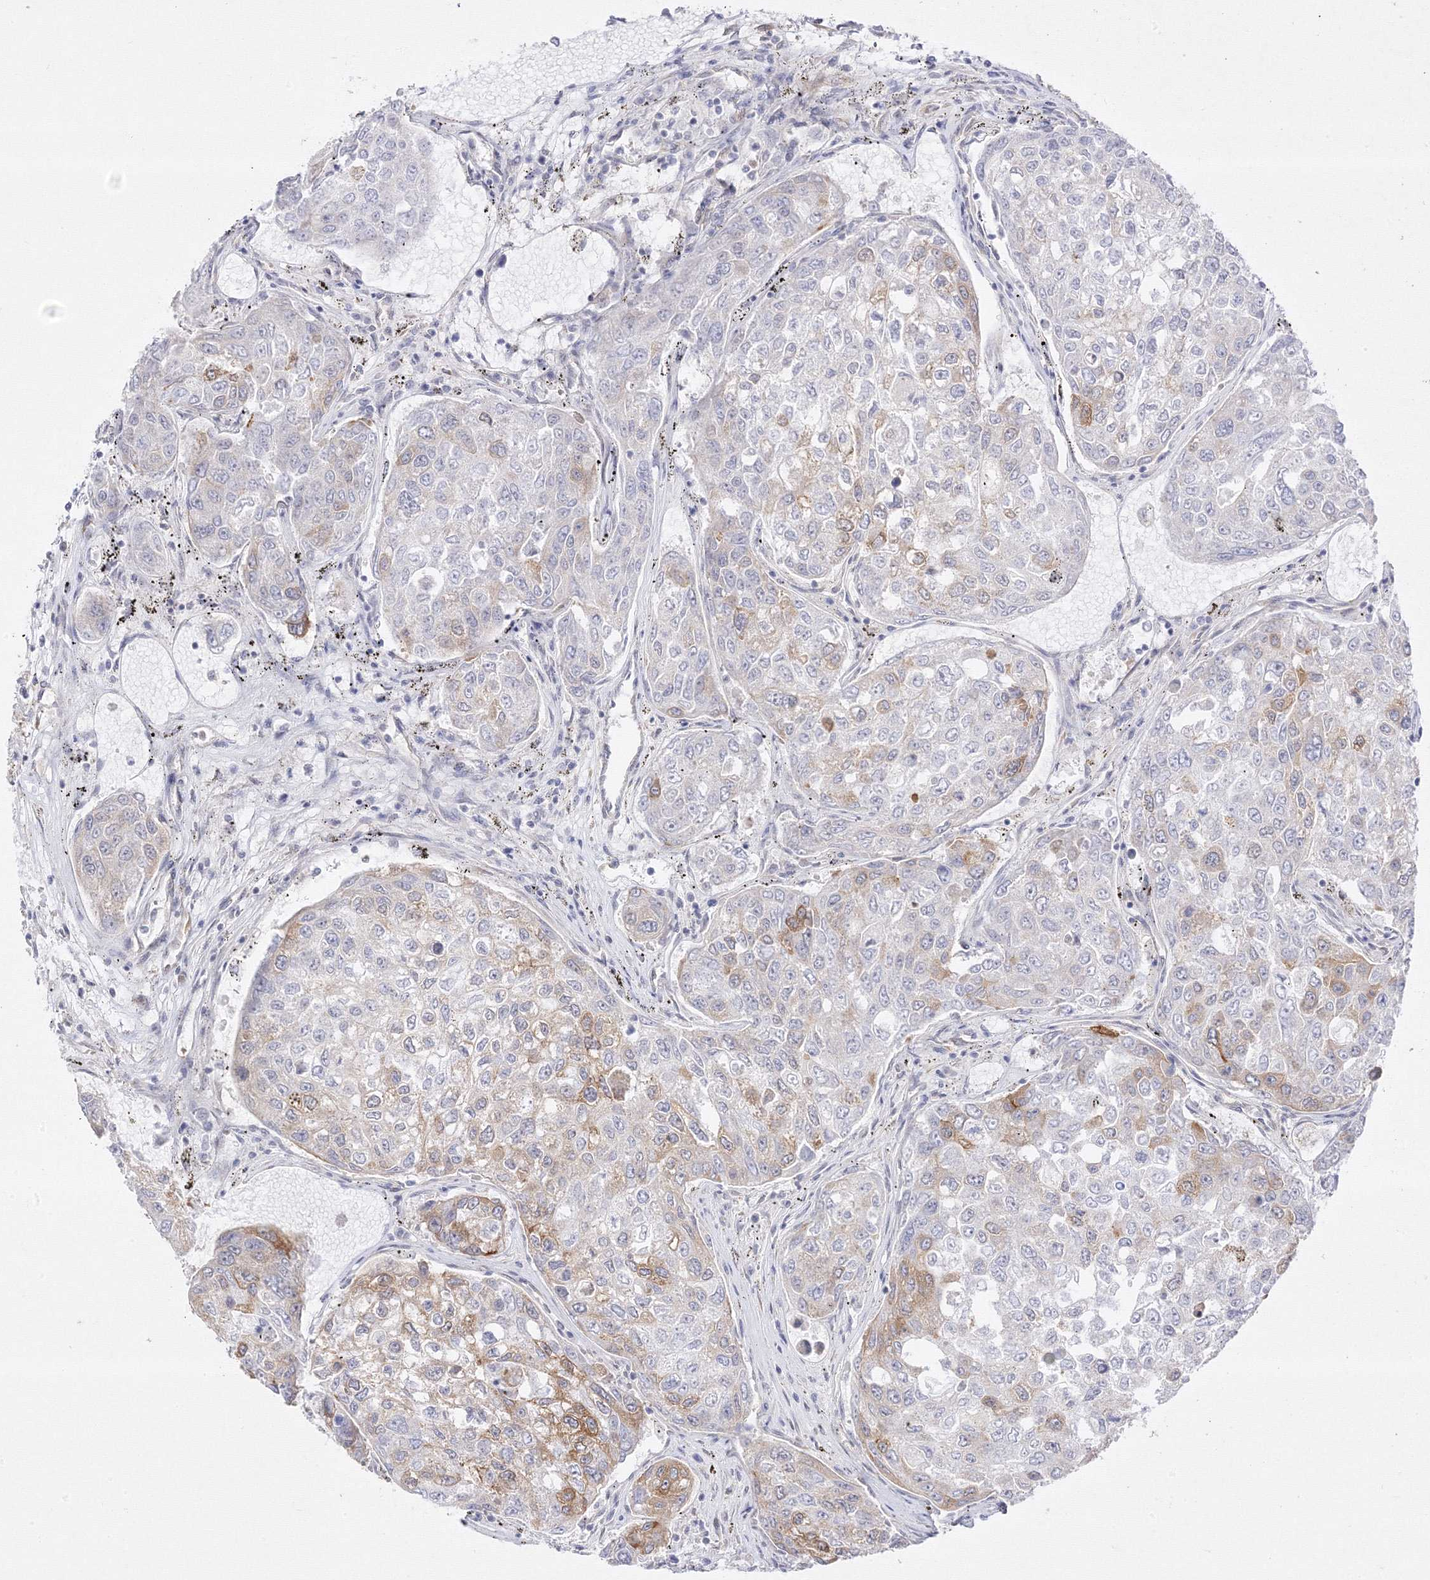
{"staining": {"intensity": "moderate", "quantity": "<25%", "location": "cytoplasmic/membranous"}, "tissue": "urothelial cancer", "cell_type": "Tumor cells", "image_type": "cancer", "snomed": [{"axis": "morphology", "description": "Urothelial carcinoma, High grade"}, {"axis": "topography", "description": "Lymph node"}, {"axis": "topography", "description": "Urinary bladder"}], "caption": "Urothelial cancer was stained to show a protein in brown. There is low levels of moderate cytoplasmic/membranous expression in about <25% of tumor cells.", "gene": "C2CD2", "patient": {"sex": "male", "age": 51}}